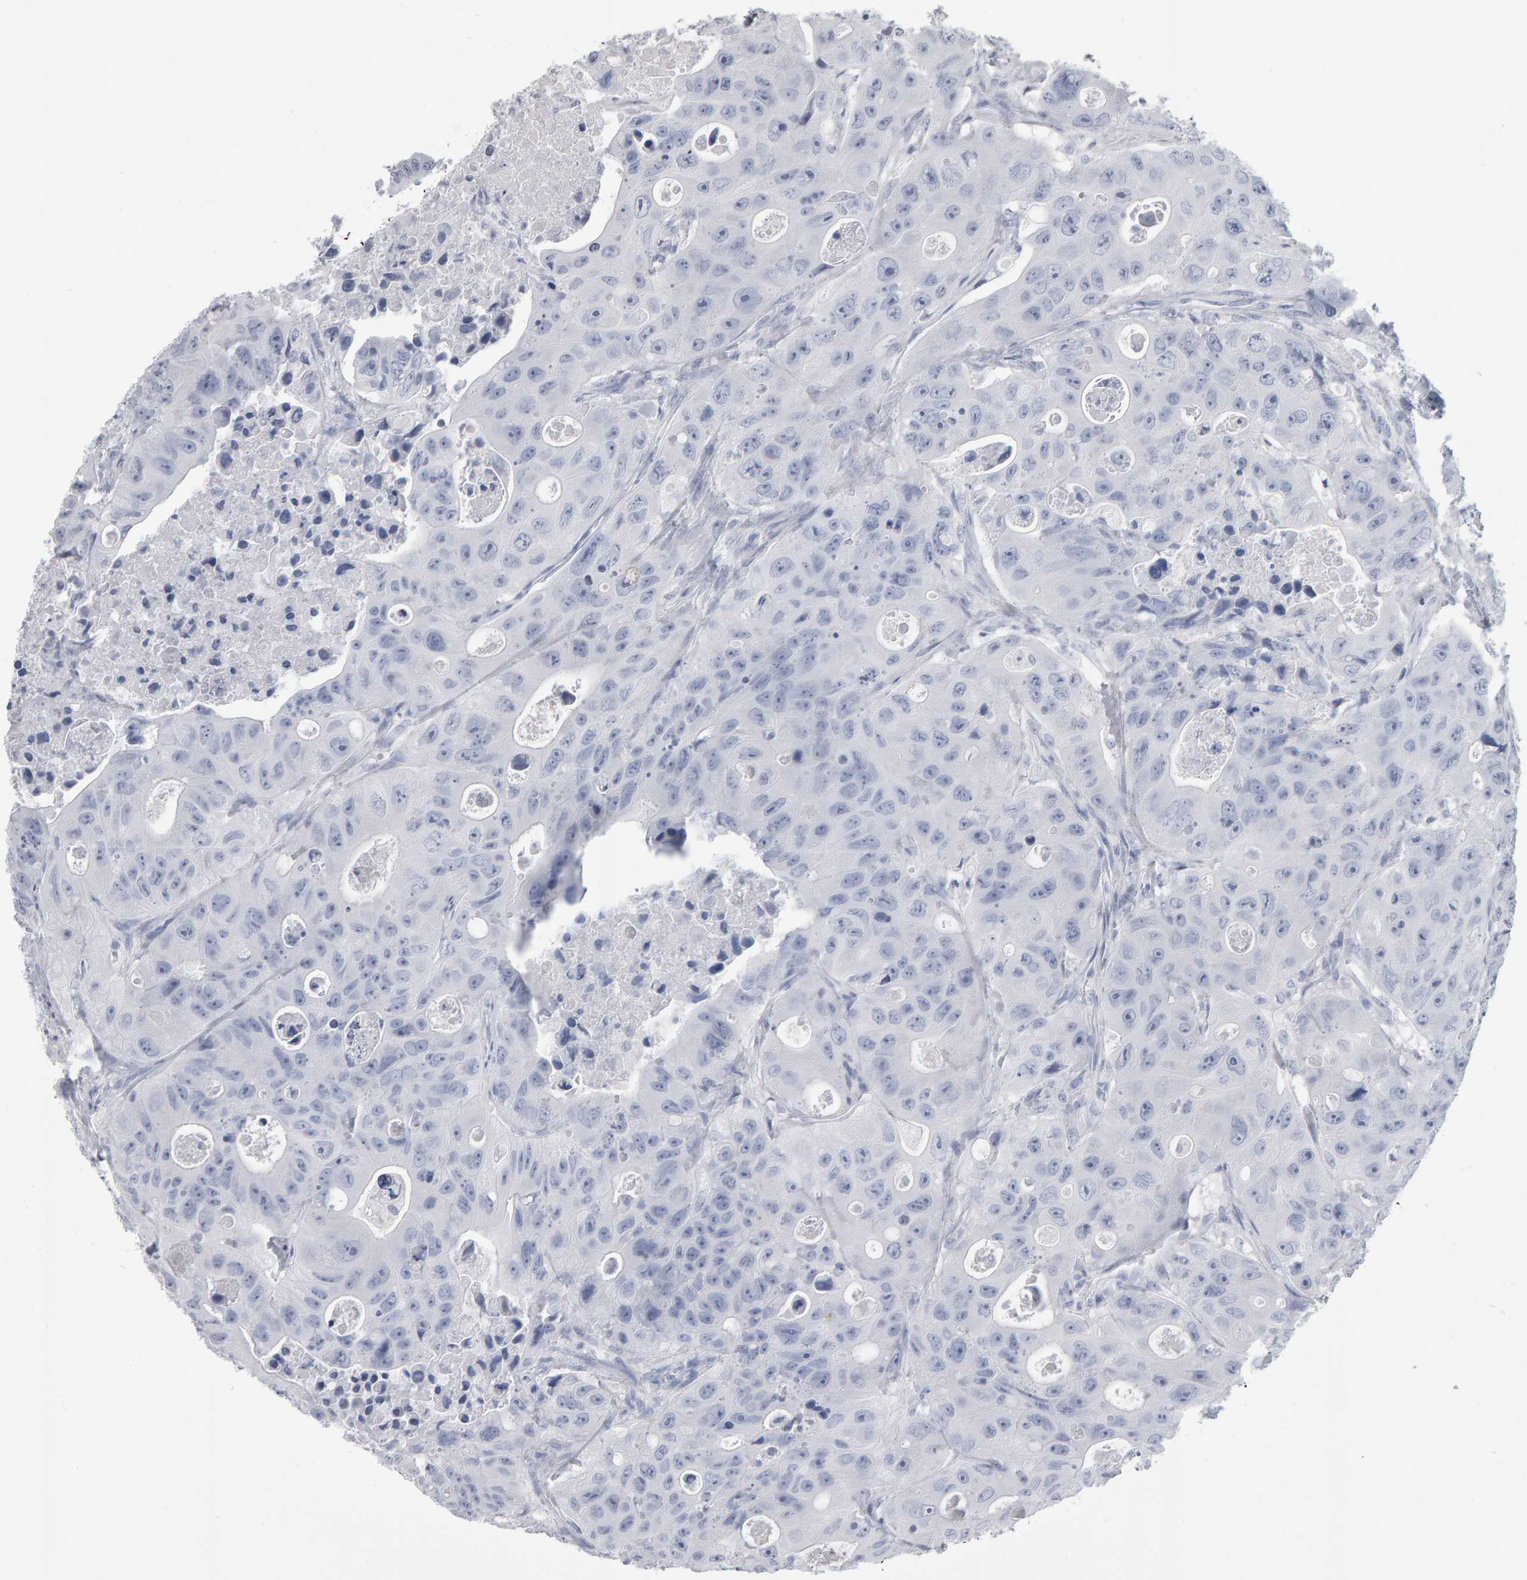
{"staining": {"intensity": "negative", "quantity": "none", "location": "none"}, "tissue": "colorectal cancer", "cell_type": "Tumor cells", "image_type": "cancer", "snomed": [{"axis": "morphology", "description": "Adenocarcinoma, NOS"}, {"axis": "topography", "description": "Colon"}], "caption": "This is an immunohistochemistry (IHC) image of human adenocarcinoma (colorectal). There is no staining in tumor cells.", "gene": "NCDN", "patient": {"sex": "female", "age": 46}}